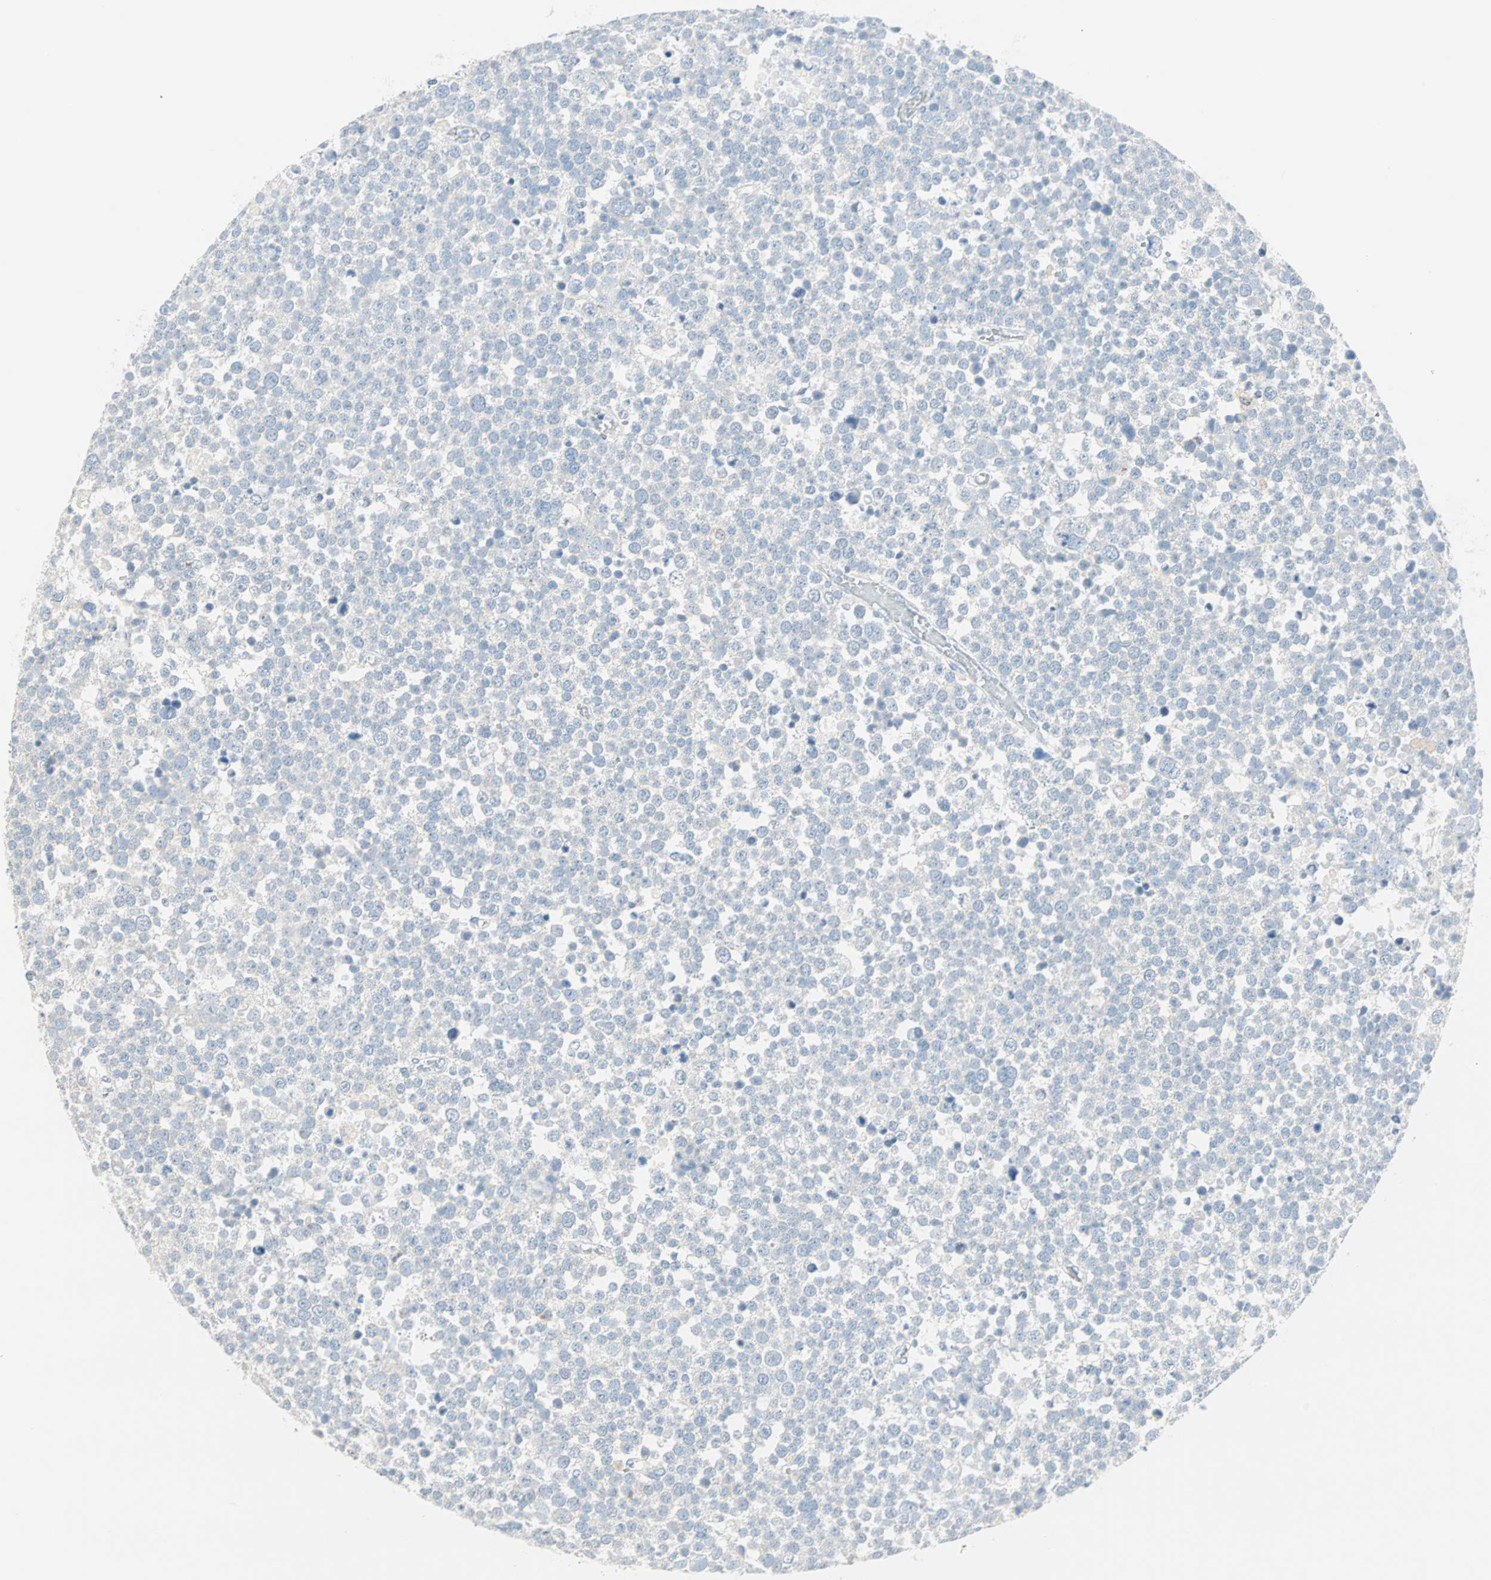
{"staining": {"intensity": "negative", "quantity": "none", "location": "none"}, "tissue": "testis cancer", "cell_type": "Tumor cells", "image_type": "cancer", "snomed": [{"axis": "morphology", "description": "Seminoma, NOS"}, {"axis": "topography", "description": "Testis"}], "caption": "A high-resolution photomicrograph shows IHC staining of testis seminoma, which displays no significant staining in tumor cells.", "gene": "SULT1C2", "patient": {"sex": "male", "age": 71}}